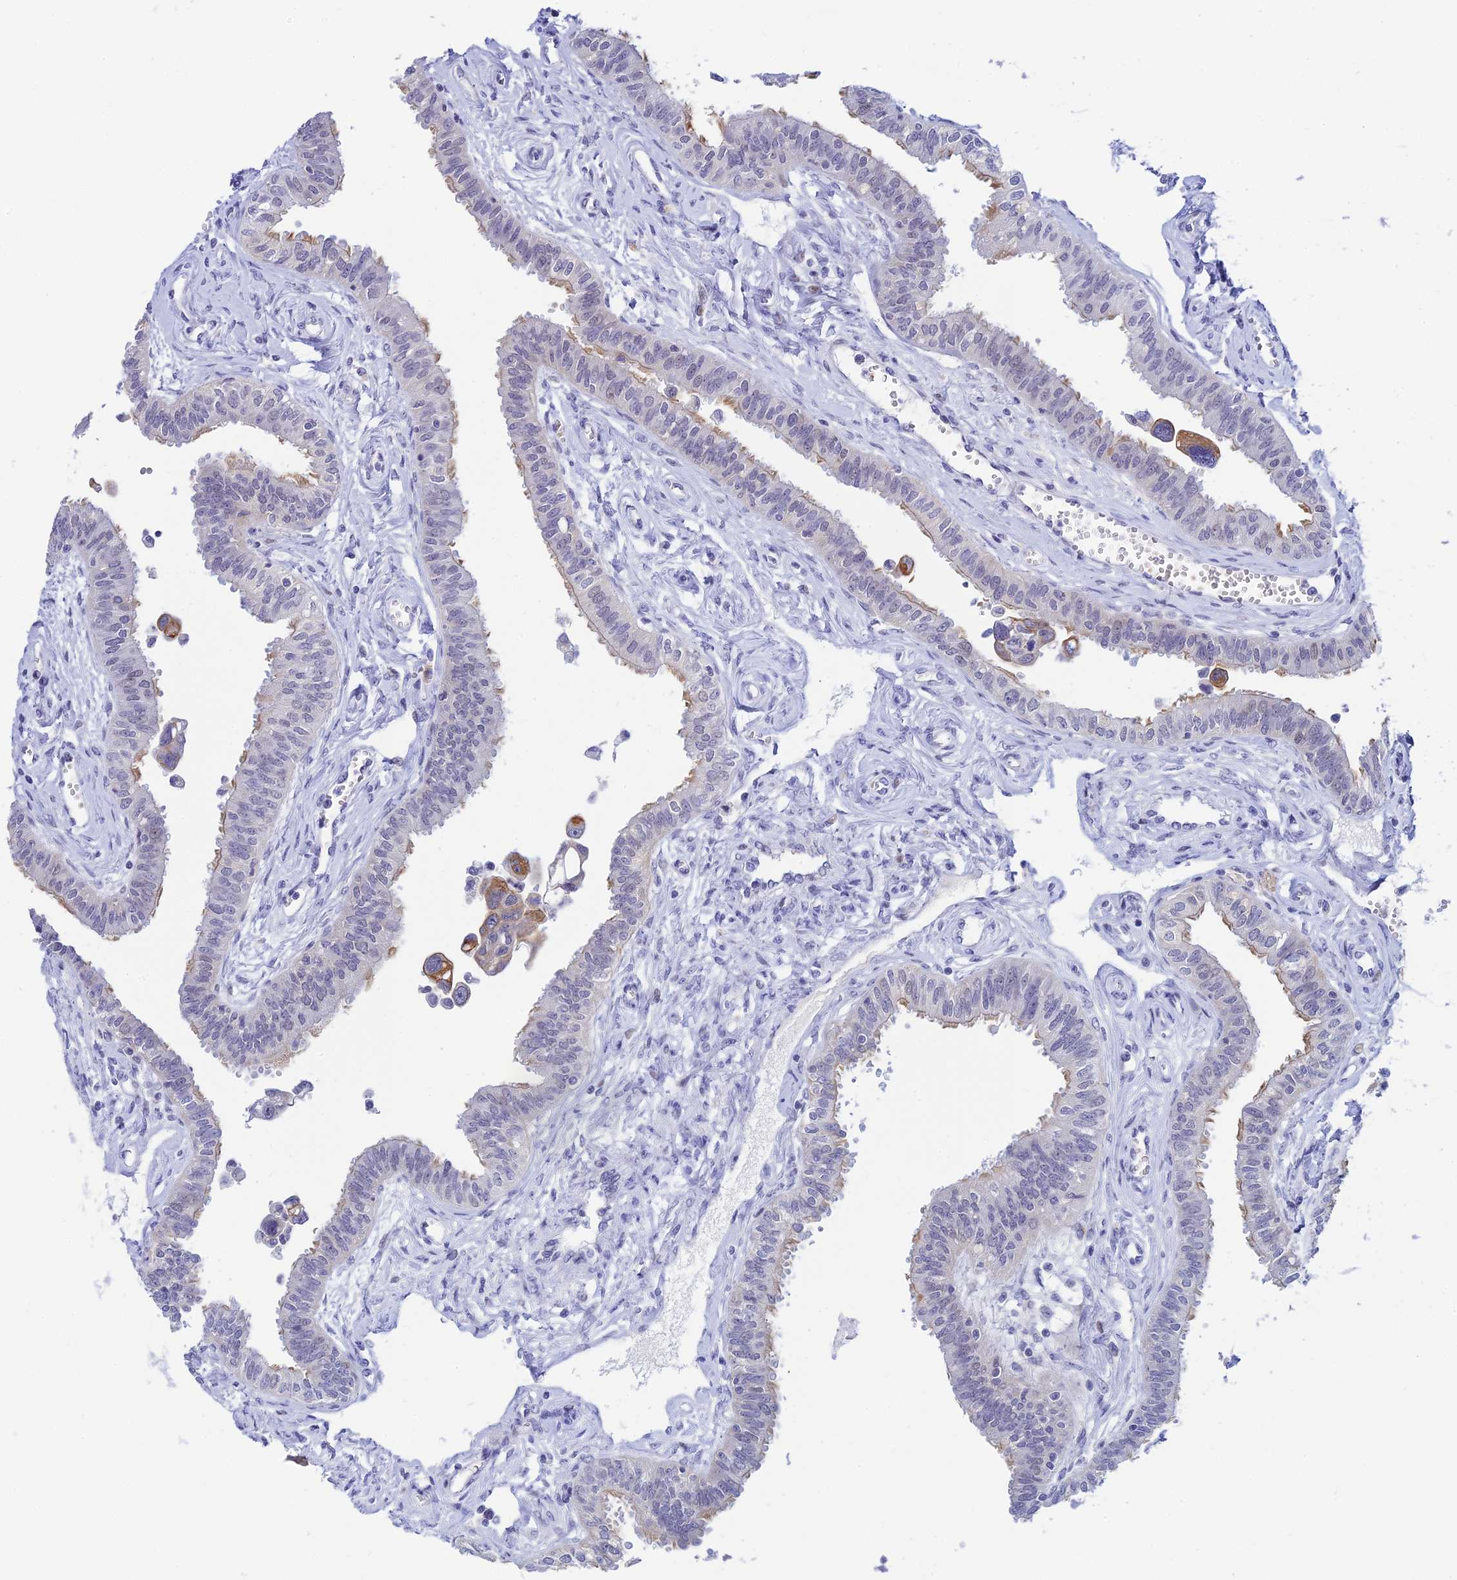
{"staining": {"intensity": "moderate", "quantity": "<25%", "location": "cytoplasmic/membranous"}, "tissue": "fallopian tube", "cell_type": "Glandular cells", "image_type": "normal", "snomed": [{"axis": "morphology", "description": "Normal tissue, NOS"}, {"axis": "morphology", "description": "Carcinoma, NOS"}, {"axis": "topography", "description": "Fallopian tube"}, {"axis": "topography", "description": "Ovary"}], "caption": "A brown stain shows moderate cytoplasmic/membranous staining of a protein in glandular cells of unremarkable human fallopian tube. (DAB (3,3'-diaminobenzidine) IHC, brown staining for protein, blue staining for nuclei).", "gene": "RASGEF1B", "patient": {"sex": "female", "age": 59}}